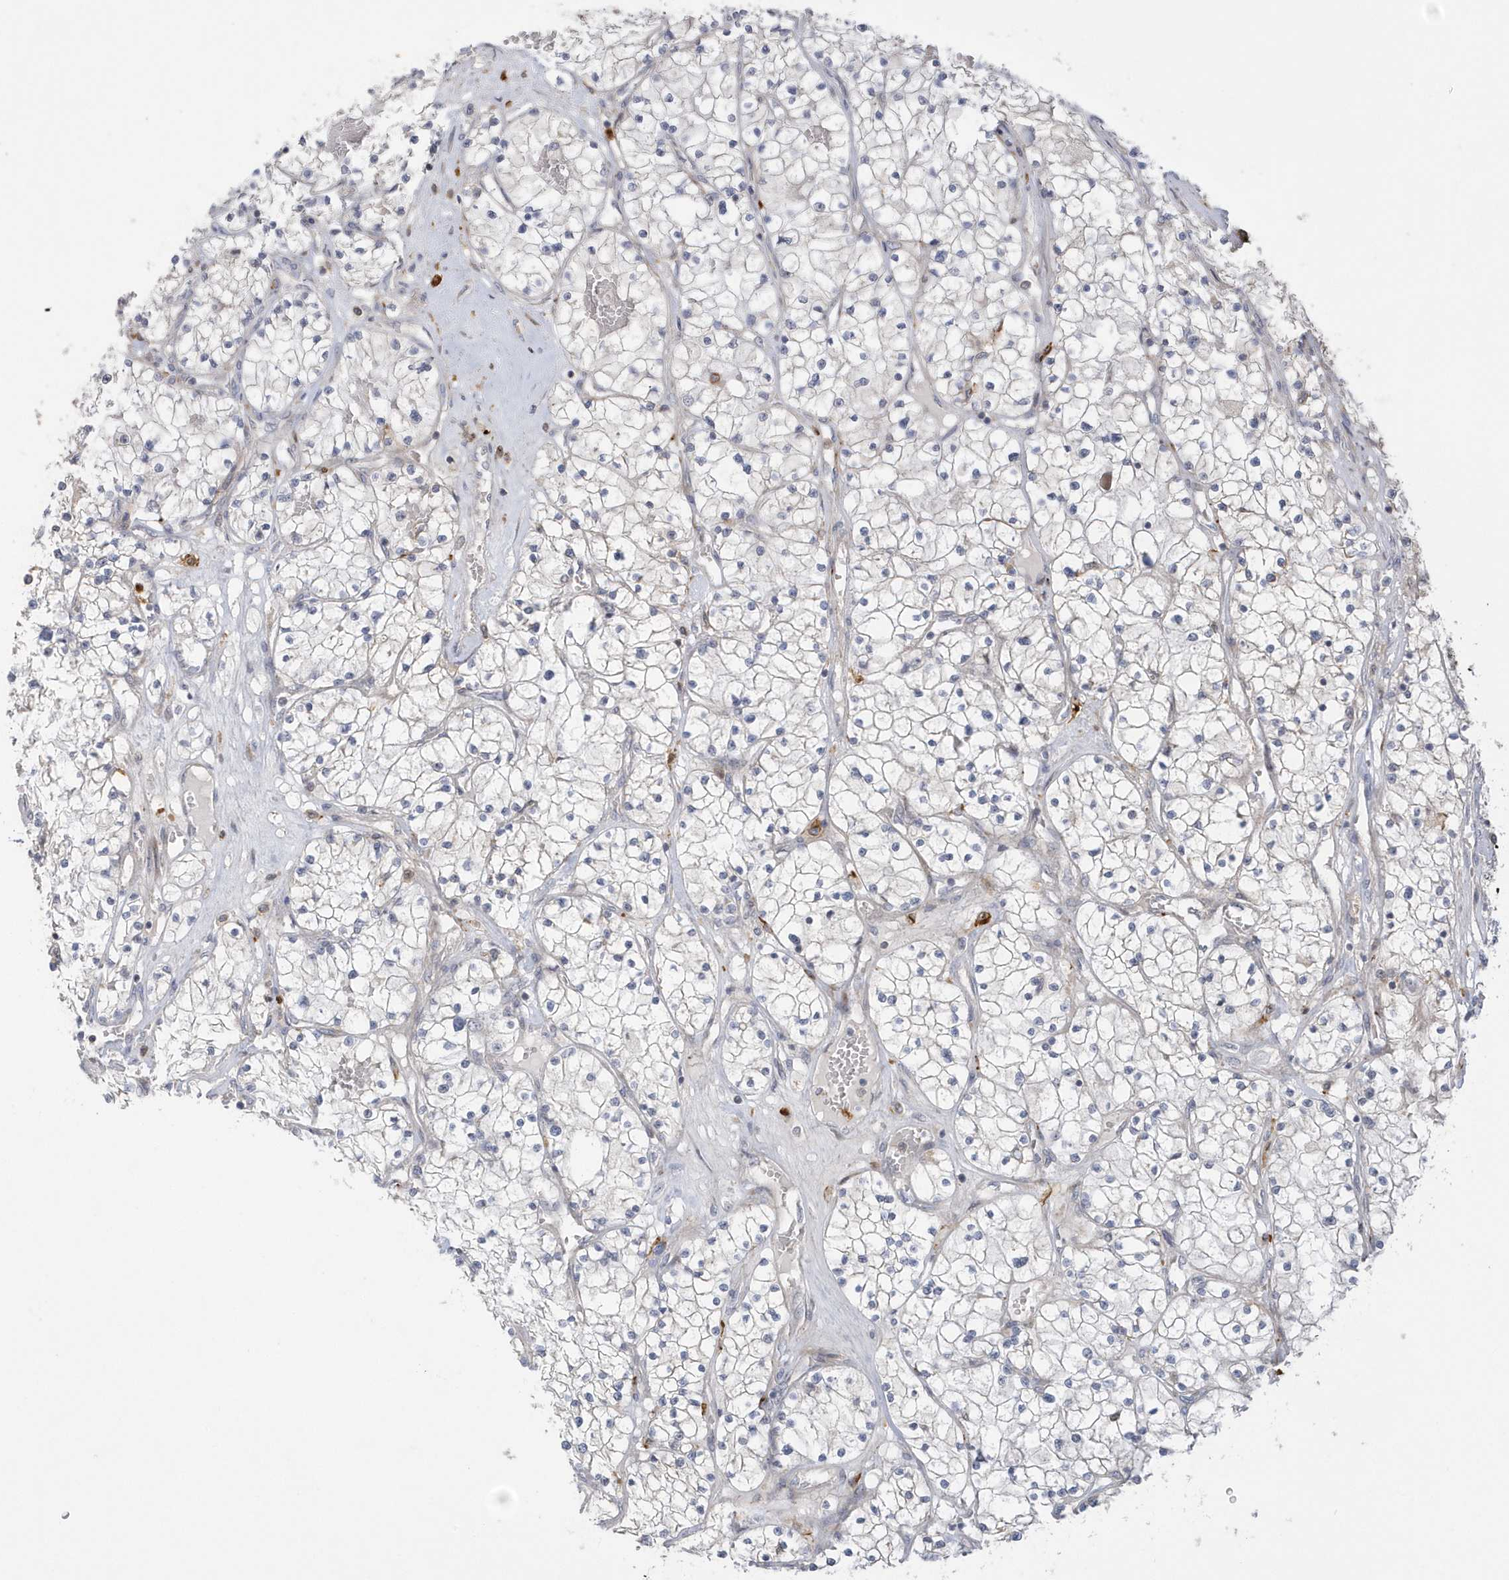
{"staining": {"intensity": "negative", "quantity": "none", "location": "none"}, "tissue": "renal cancer", "cell_type": "Tumor cells", "image_type": "cancer", "snomed": [{"axis": "morphology", "description": "Normal tissue, NOS"}, {"axis": "morphology", "description": "Adenocarcinoma, NOS"}, {"axis": "topography", "description": "Kidney"}], "caption": "Tumor cells are negative for protein expression in human adenocarcinoma (renal).", "gene": "NAF1", "patient": {"sex": "male", "age": 68}}